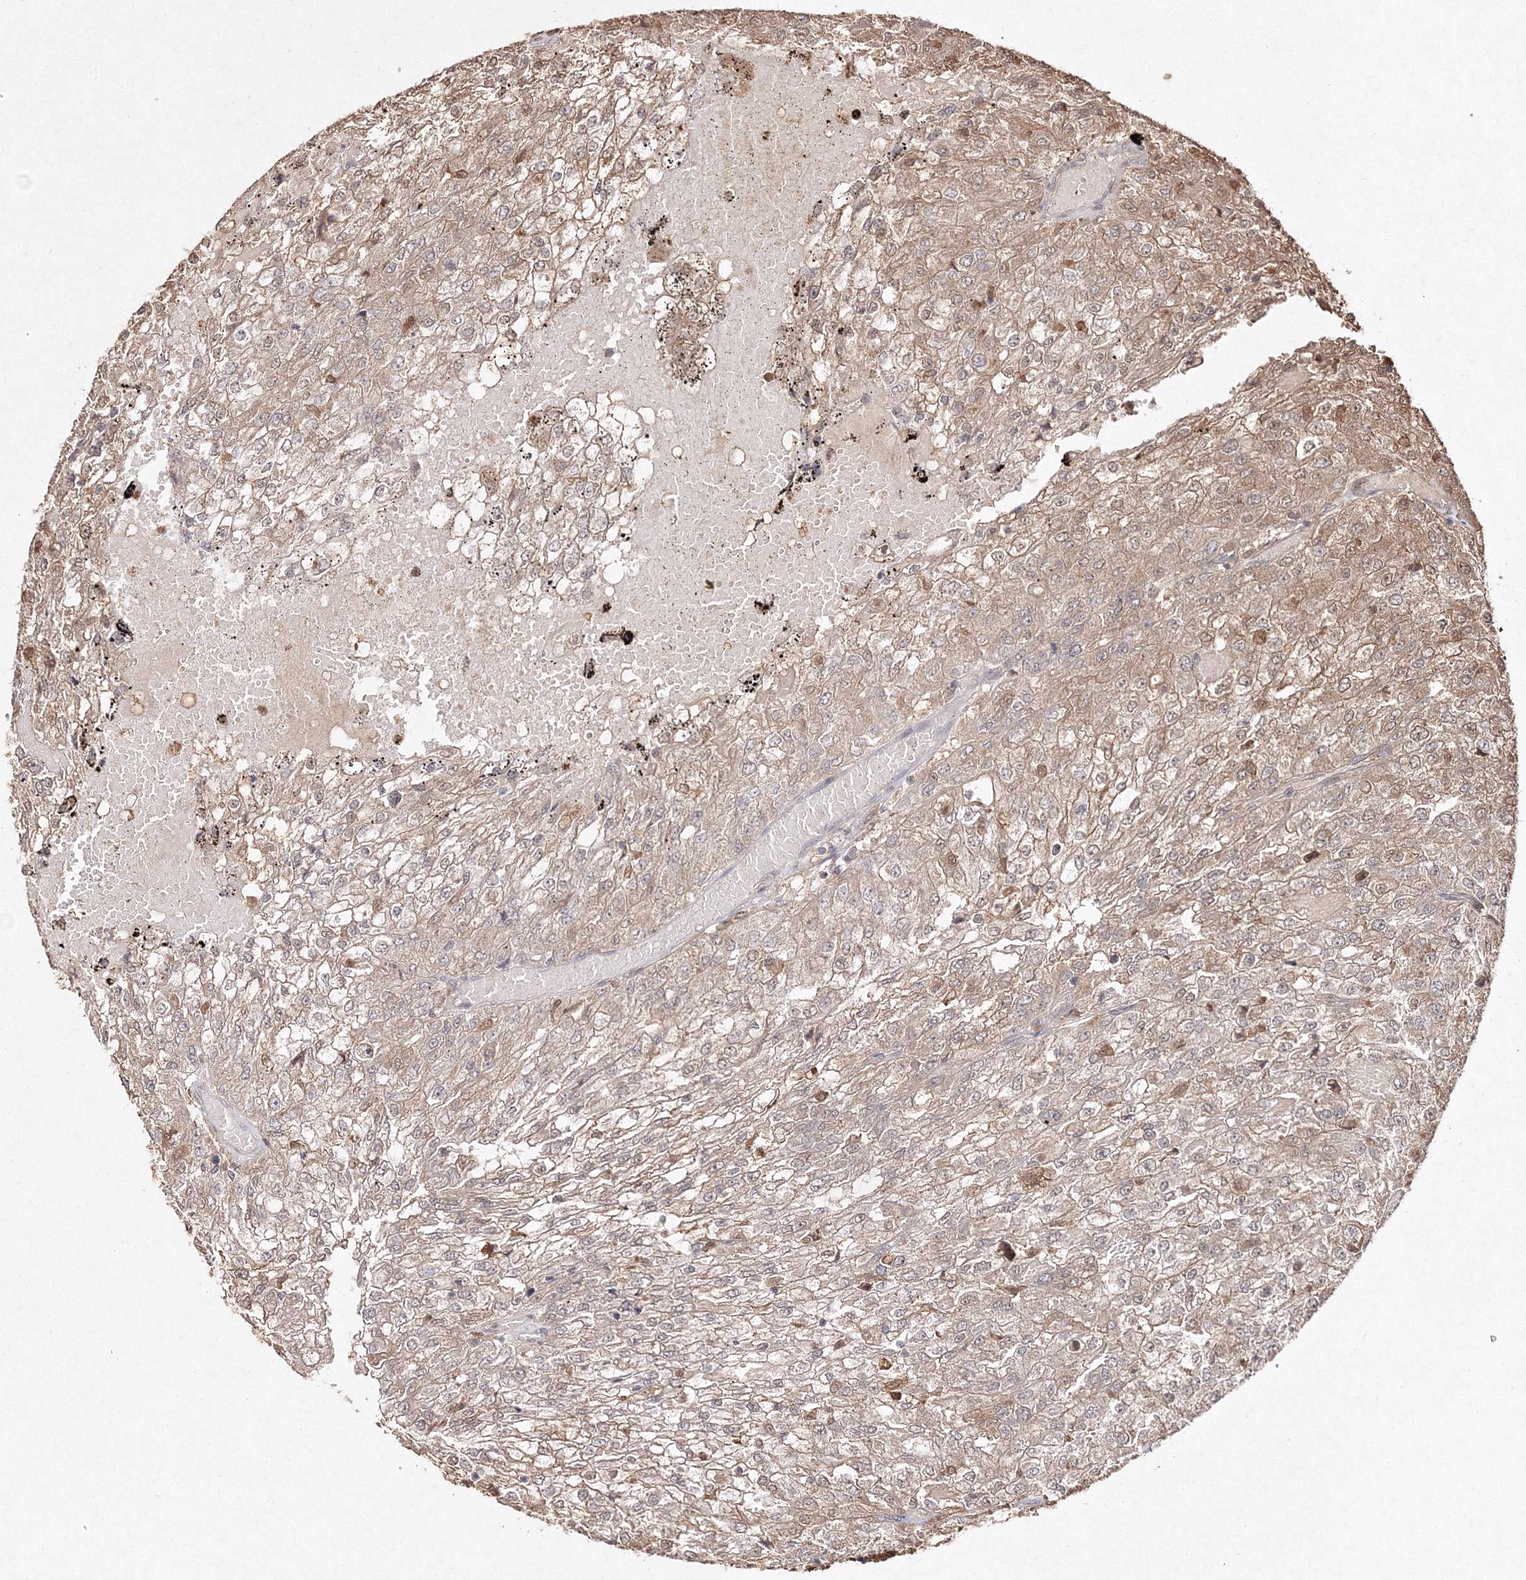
{"staining": {"intensity": "weak", "quantity": ">75%", "location": "cytoplasmic/membranous"}, "tissue": "renal cancer", "cell_type": "Tumor cells", "image_type": "cancer", "snomed": [{"axis": "morphology", "description": "Adenocarcinoma, NOS"}, {"axis": "topography", "description": "Kidney"}], "caption": "Immunohistochemistry micrograph of neoplastic tissue: human renal adenocarcinoma stained using IHC demonstrates low levels of weak protein expression localized specifically in the cytoplasmic/membranous of tumor cells, appearing as a cytoplasmic/membranous brown color.", "gene": "S100A11", "patient": {"sex": "female", "age": 54}}